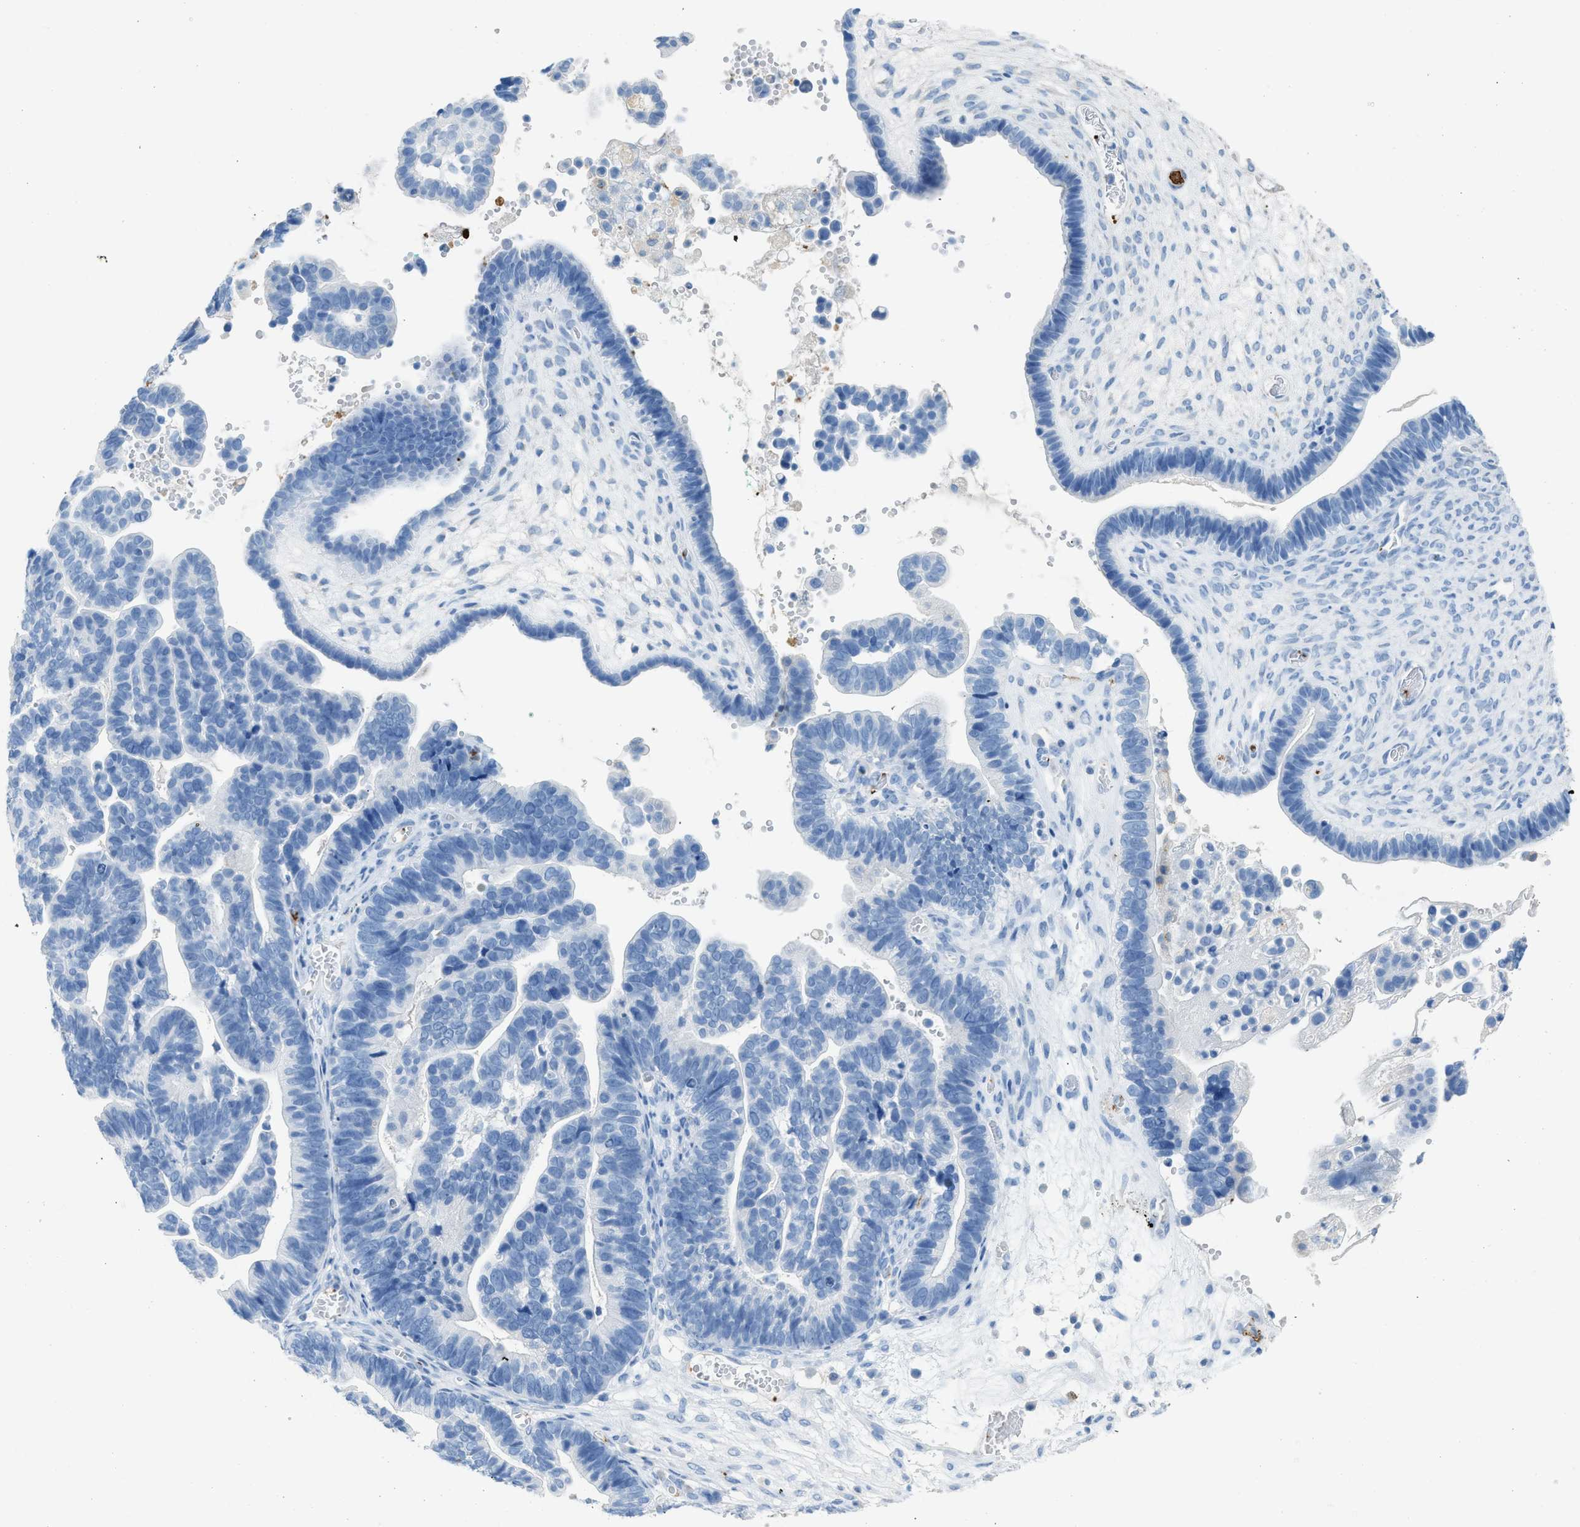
{"staining": {"intensity": "negative", "quantity": "none", "location": "none"}, "tissue": "ovarian cancer", "cell_type": "Tumor cells", "image_type": "cancer", "snomed": [{"axis": "morphology", "description": "Cystadenocarcinoma, serous, NOS"}, {"axis": "topography", "description": "Ovary"}], "caption": "Immunohistochemistry image of neoplastic tissue: ovarian serous cystadenocarcinoma stained with DAB (3,3'-diaminobenzidine) displays no significant protein positivity in tumor cells. (DAB (3,3'-diaminobenzidine) immunohistochemistry visualized using brightfield microscopy, high magnification).", "gene": "FAIM2", "patient": {"sex": "female", "age": 56}}